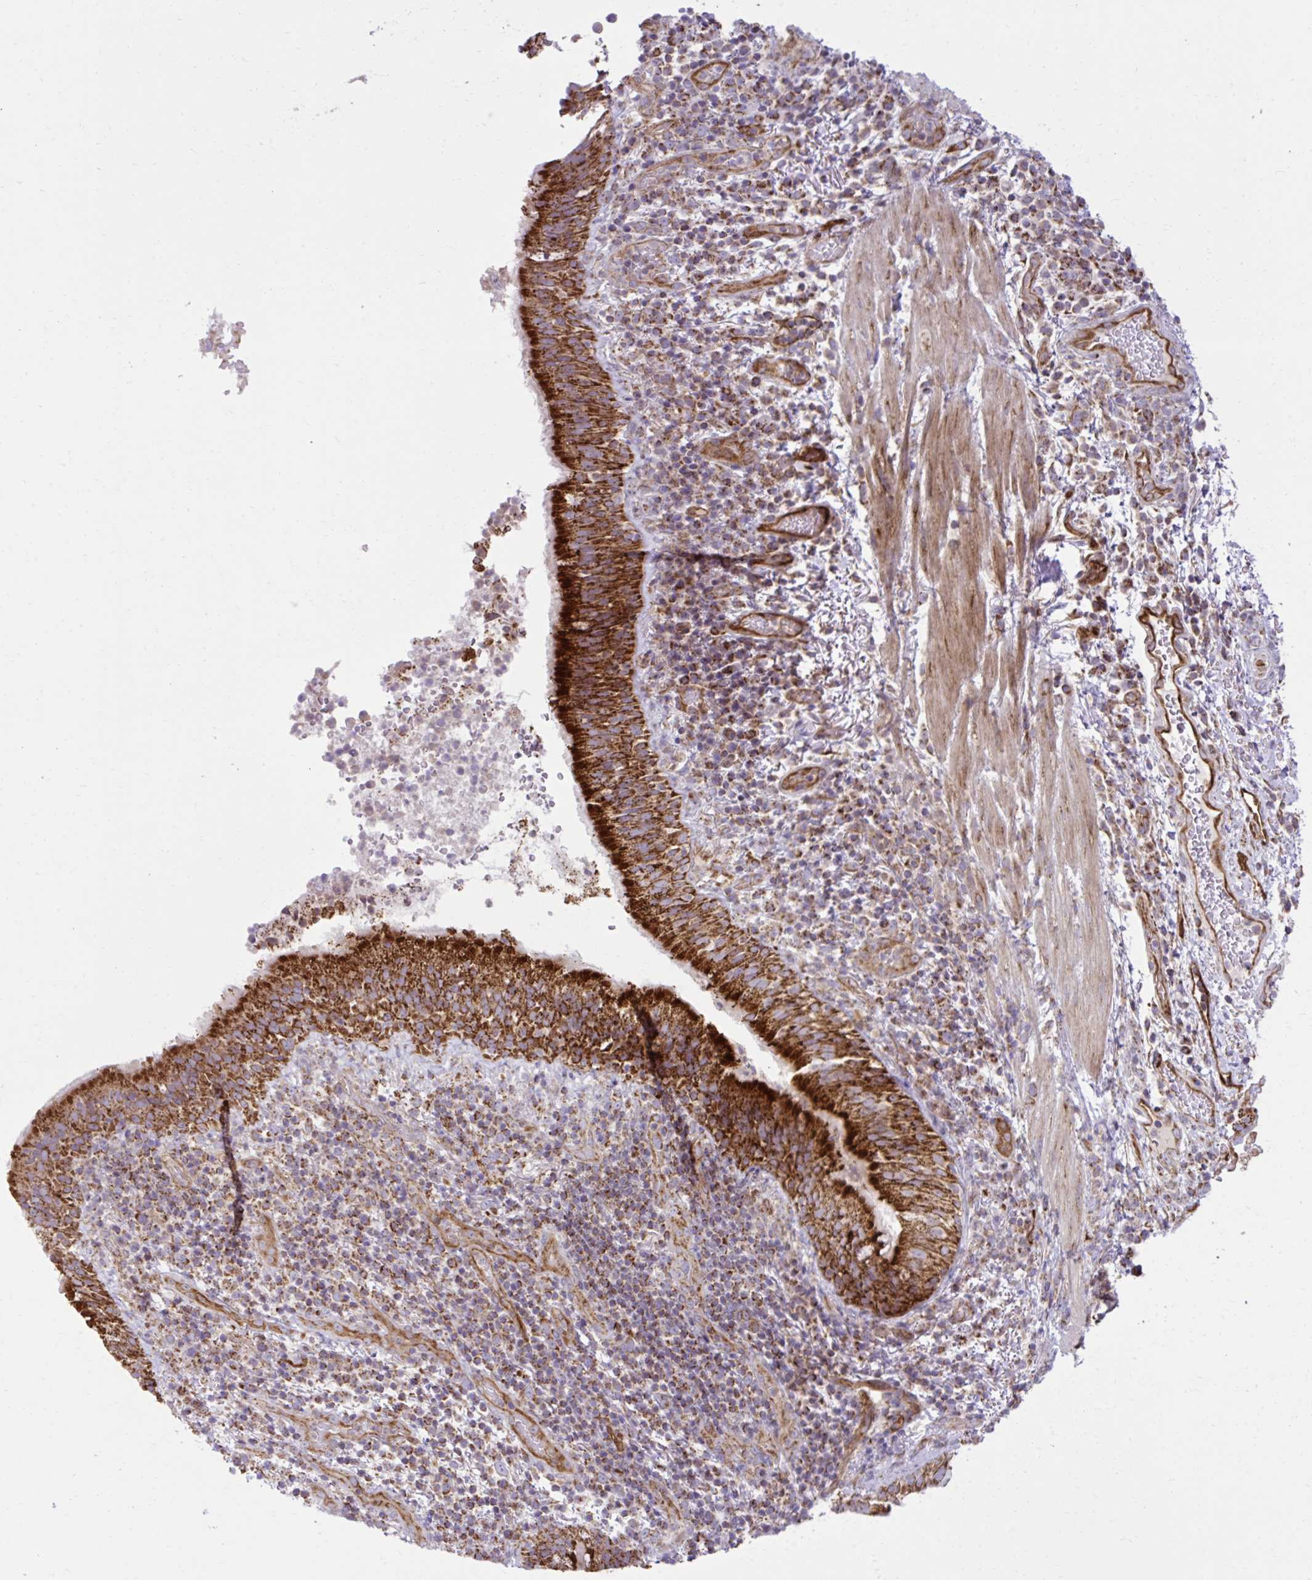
{"staining": {"intensity": "strong", "quantity": ">75%", "location": "cytoplasmic/membranous"}, "tissue": "bronchus", "cell_type": "Respiratory epithelial cells", "image_type": "normal", "snomed": [{"axis": "morphology", "description": "Normal tissue, NOS"}, {"axis": "topography", "description": "Lymph node"}, {"axis": "topography", "description": "Bronchus"}], "caption": "Respiratory epithelial cells demonstrate strong cytoplasmic/membranous staining in approximately >75% of cells in unremarkable bronchus.", "gene": "LIMS1", "patient": {"sex": "male", "age": 56}}